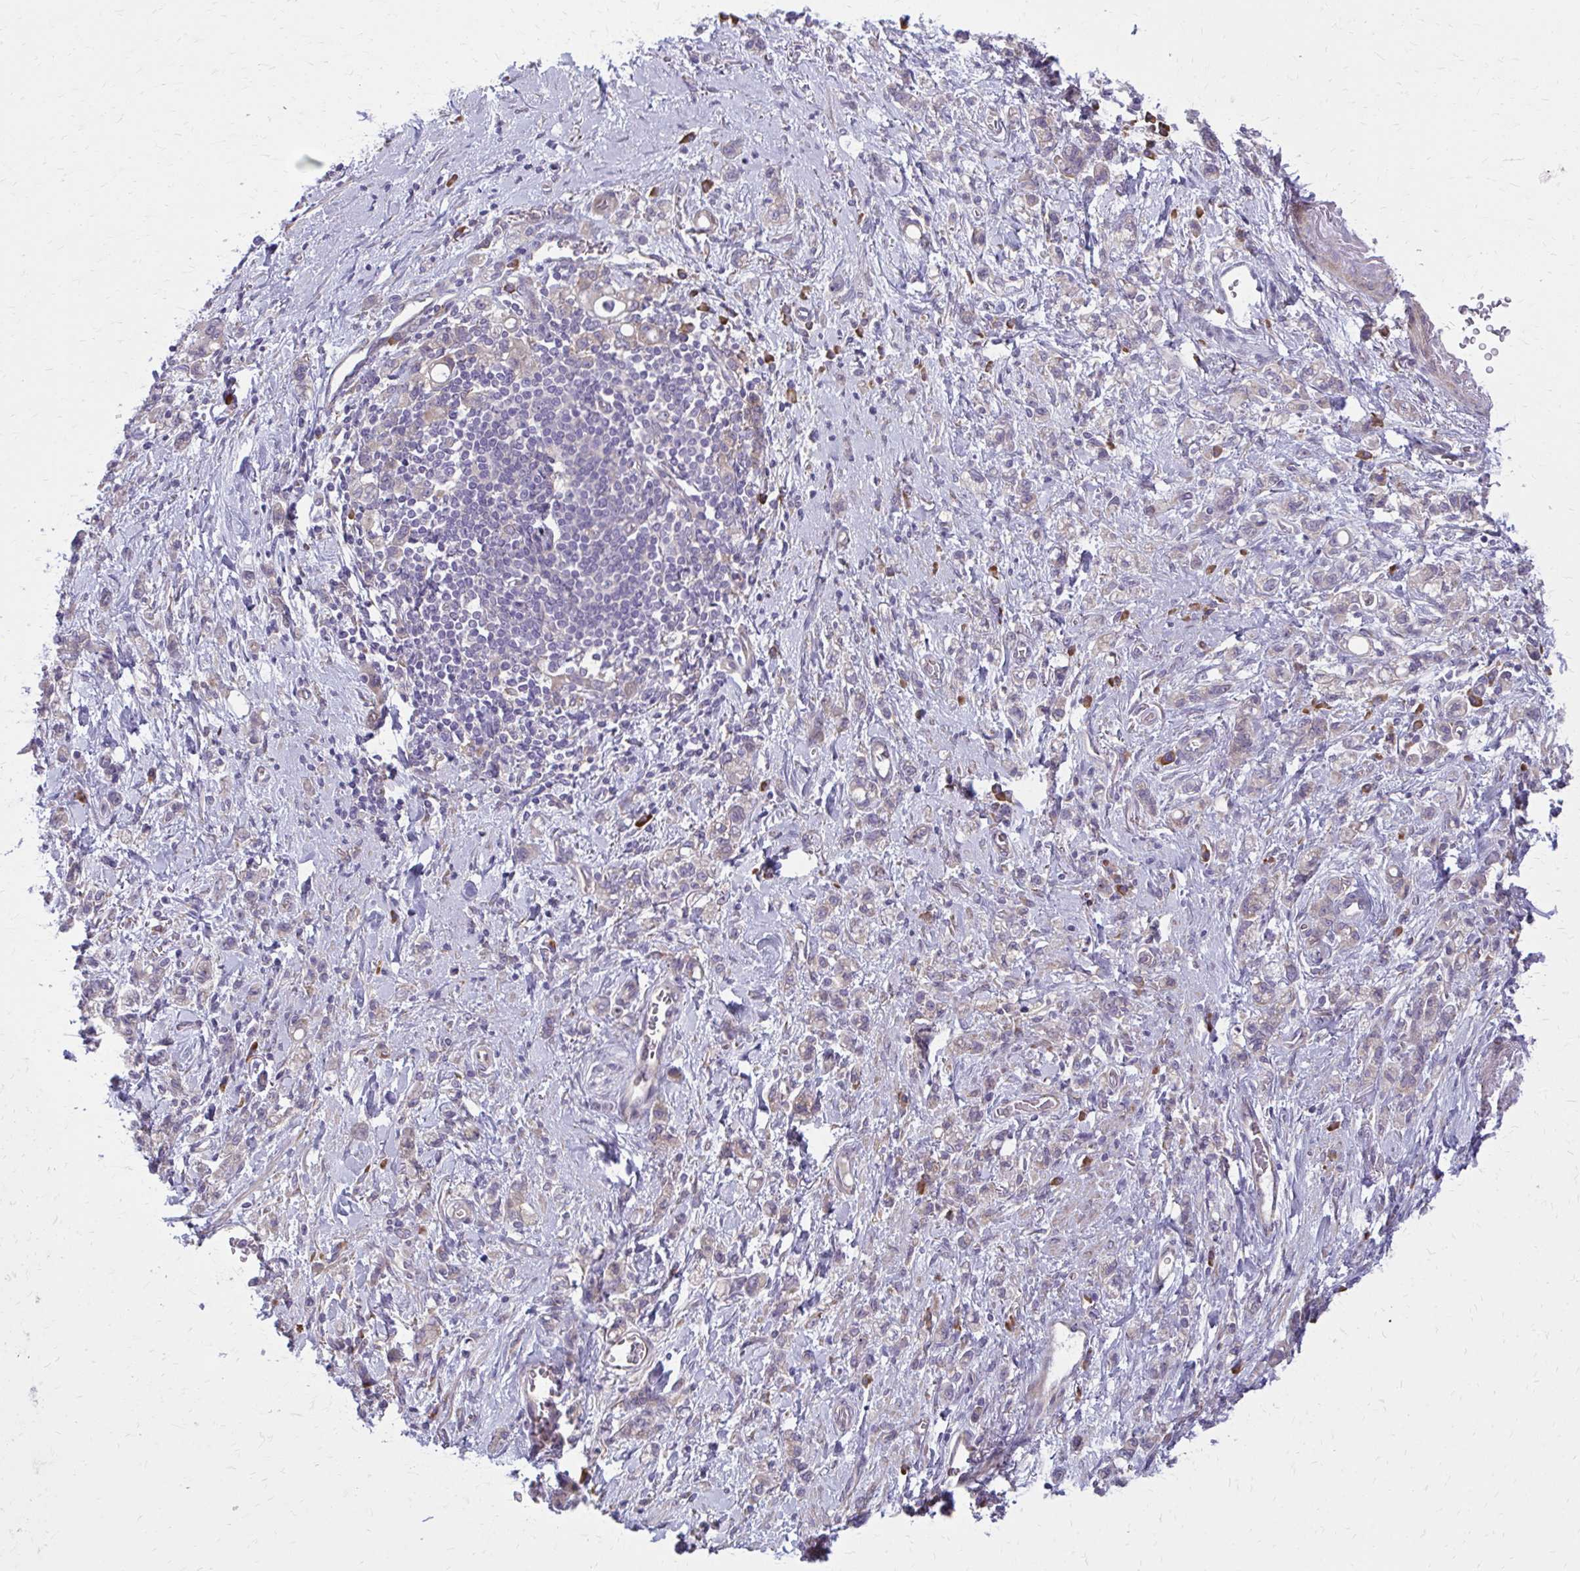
{"staining": {"intensity": "weak", "quantity": "<25%", "location": "cytoplasmic/membranous"}, "tissue": "stomach cancer", "cell_type": "Tumor cells", "image_type": "cancer", "snomed": [{"axis": "morphology", "description": "Adenocarcinoma, NOS"}, {"axis": "topography", "description": "Stomach"}], "caption": "Tumor cells are negative for brown protein staining in adenocarcinoma (stomach).", "gene": "CEMP1", "patient": {"sex": "male", "age": 77}}